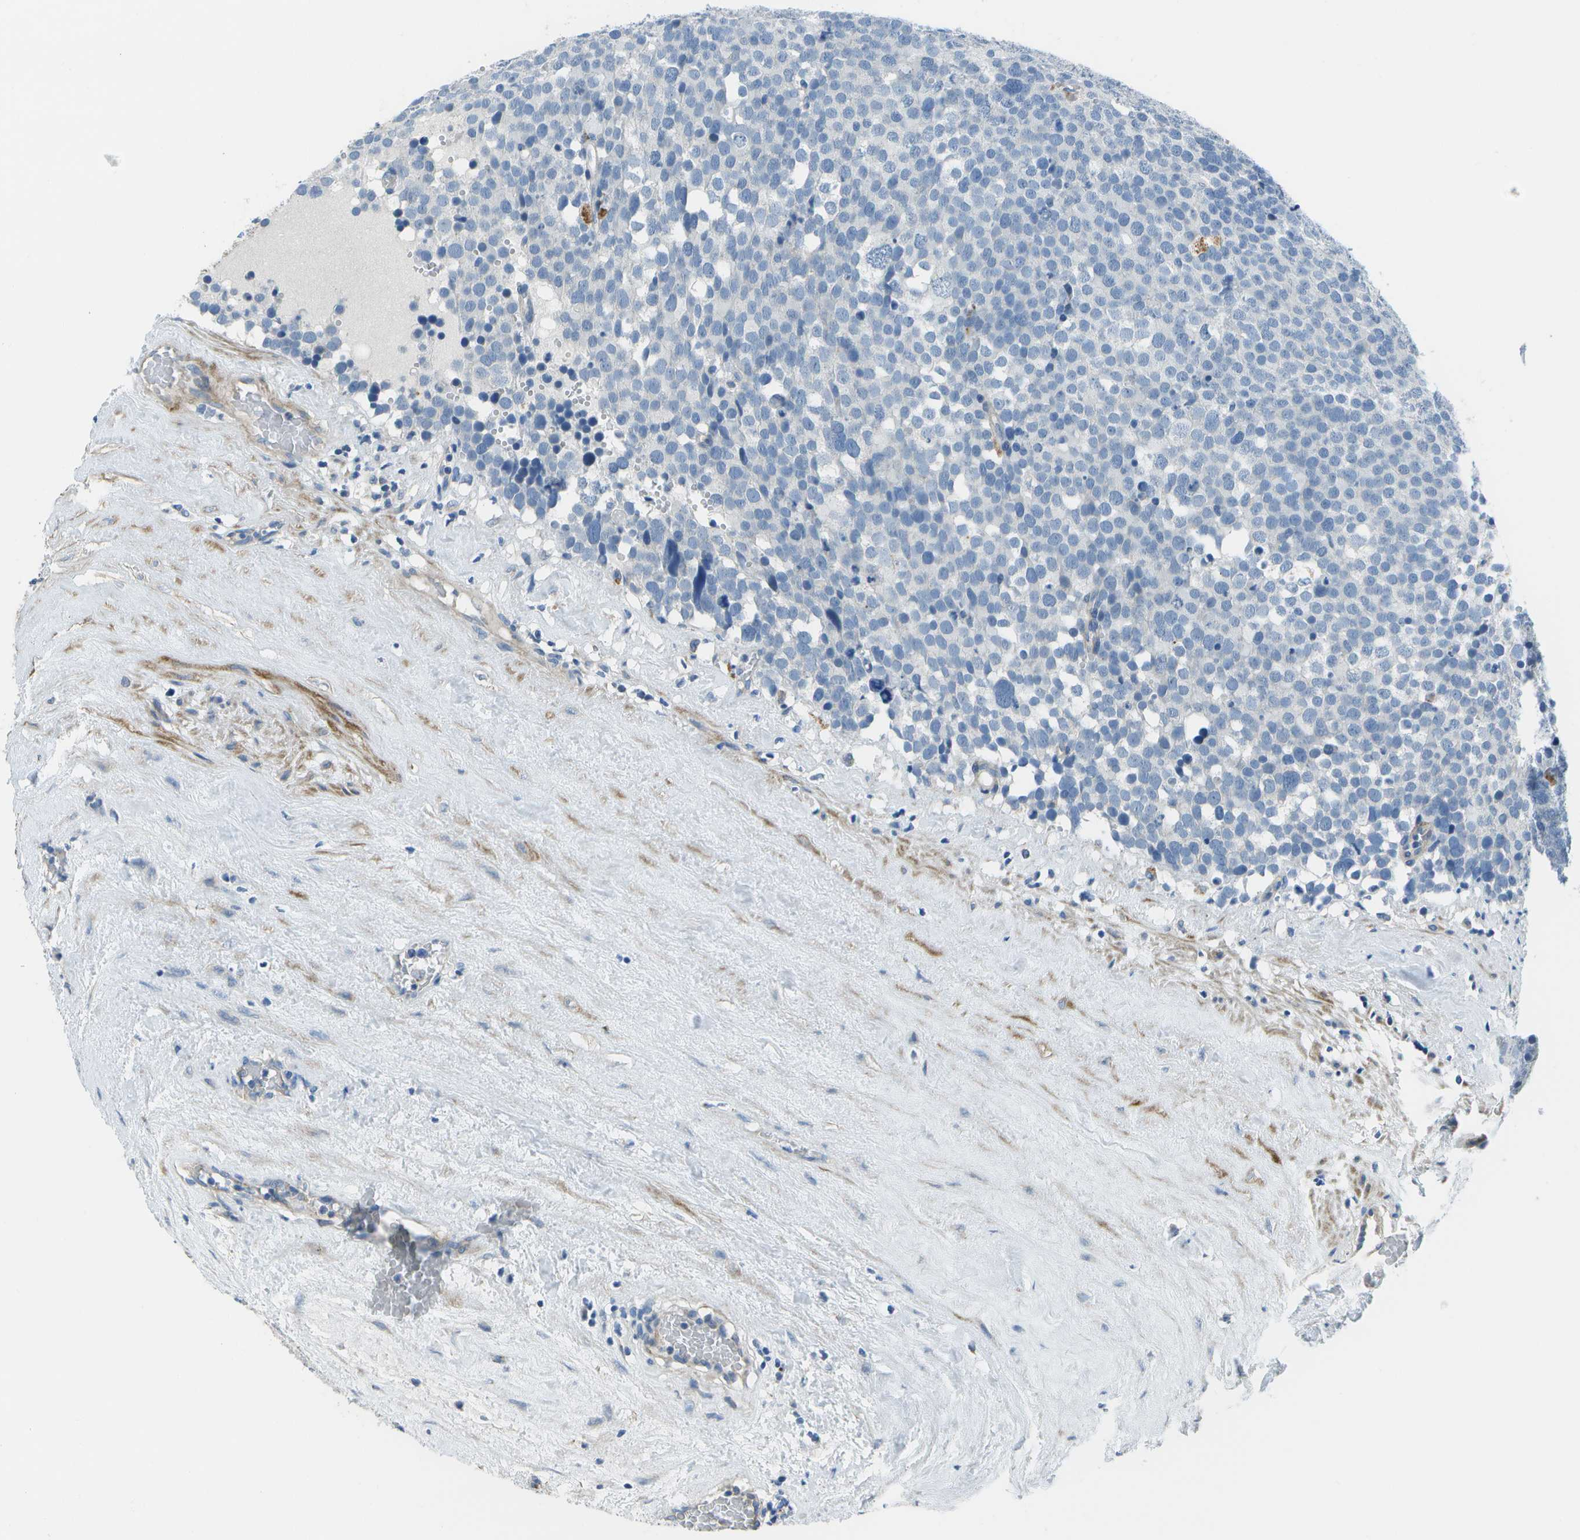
{"staining": {"intensity": "negative", "quantity": "none", "location": "none"}, "tissue": "testis cancer", "cell_type": "Tumor cells", "image_type": "cancer", "snomed": [{"axis": "morphology", "description": "Seminoma, NOS"}, {"axis": "topography", "description": "Testis"}], "caption": "Tumor cells show no significant positivity in testis cancer (seminoma). (DAB (3,3'-diaminobenzidine) immunohistochemistry (IHC) with hematoxylin counter stain).", "gene": "DCT", "patient": {"sex": "male", "age": 71}}